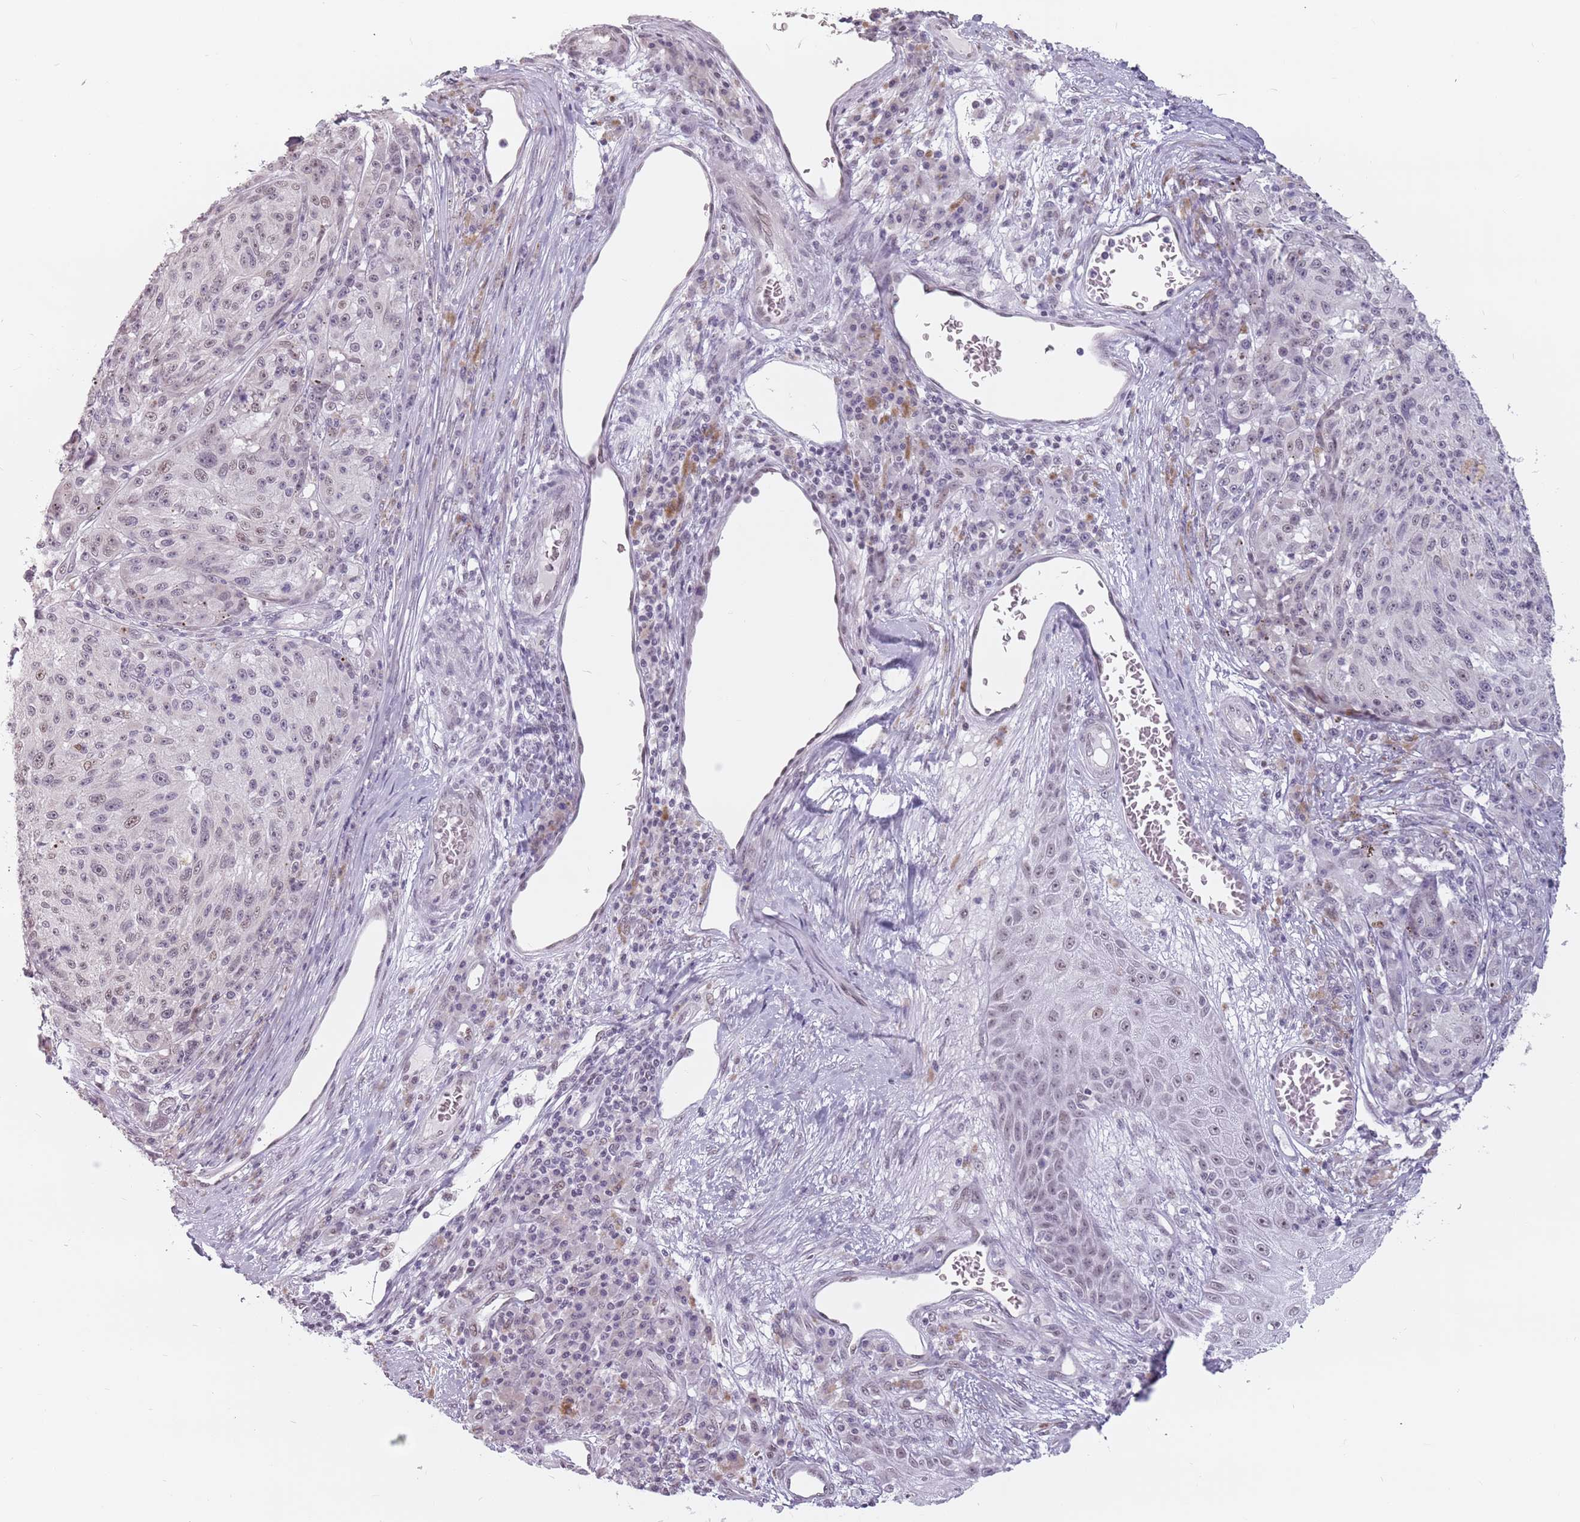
{"staining": {"intensity": "weak", "quantity": "25%-75%", "location": "nuclear"}, "tissue": "melanoma", "cell_type": "Tumor cells", "image_type": "cancer", "snomed": [{"axis": "morphology", "description": "Malignant melanoma, NOS"}, {"axis": "topography", "description": "Skin"}], "caption": "This micrograph reveals IHC staining of human melanoma, with low weak nuclear positivity in approximately 25%-75% of tumor cells.", "gene": "PTCHD1", "patient": {"sex": "male", "age": 53}}